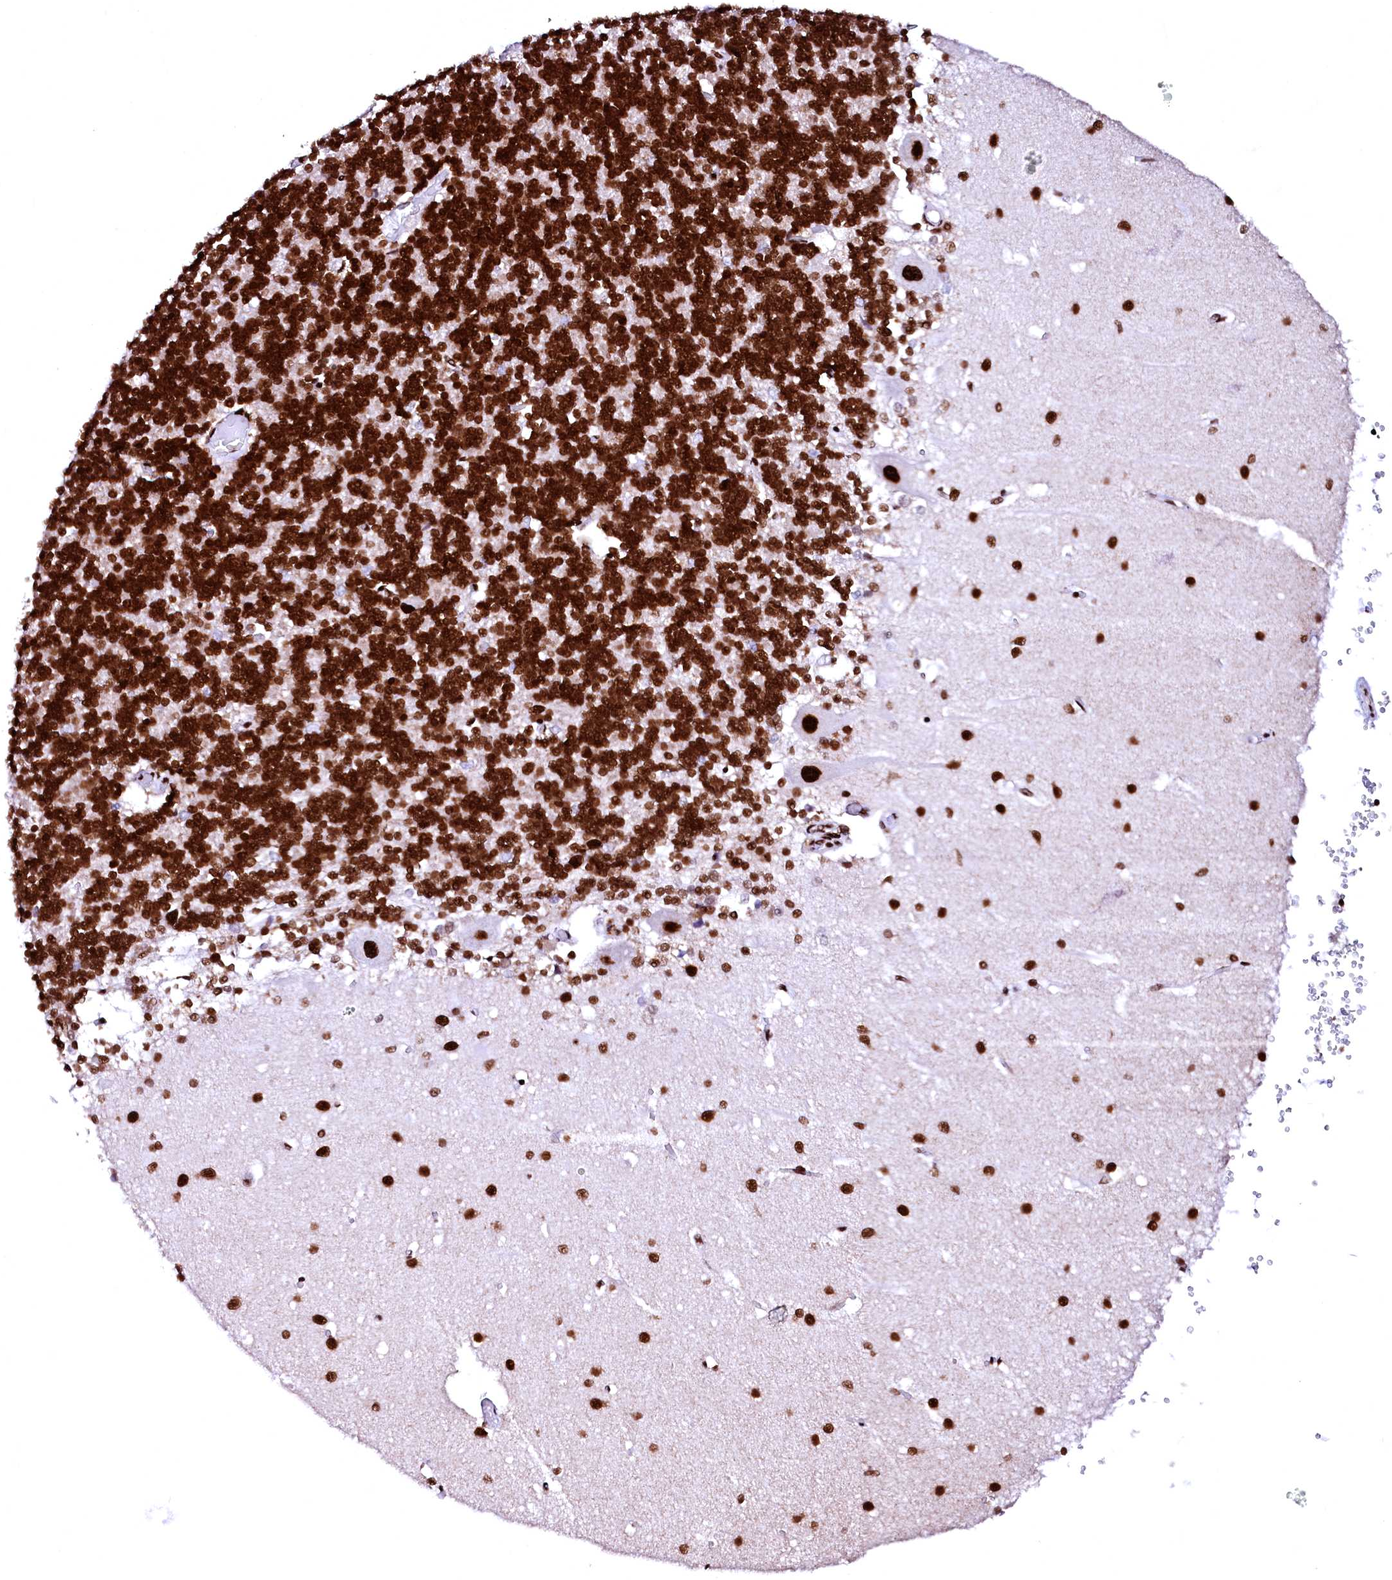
{"staining": {"intensity": "strong", "quantity": ">75%", "location": "nuclear"}, "tissue": "cerebellum", "cell_type": "Cells in granular layer", "image_type": "normal", "snomed": [{"axis": "morphology", "description": "Normal tissue, NOS"}, {"axis": "topography", "description": "Cerebellum"}], "caption": "Cells in granular layer reveal strong nuclear staining in approximately >75% of cells in benign cerebellum. (DAB IHC, brown staining for protein, blue staining for nuclei).", "gene": "CPSF6", "patient": {"sex": "male", "age": 37}}